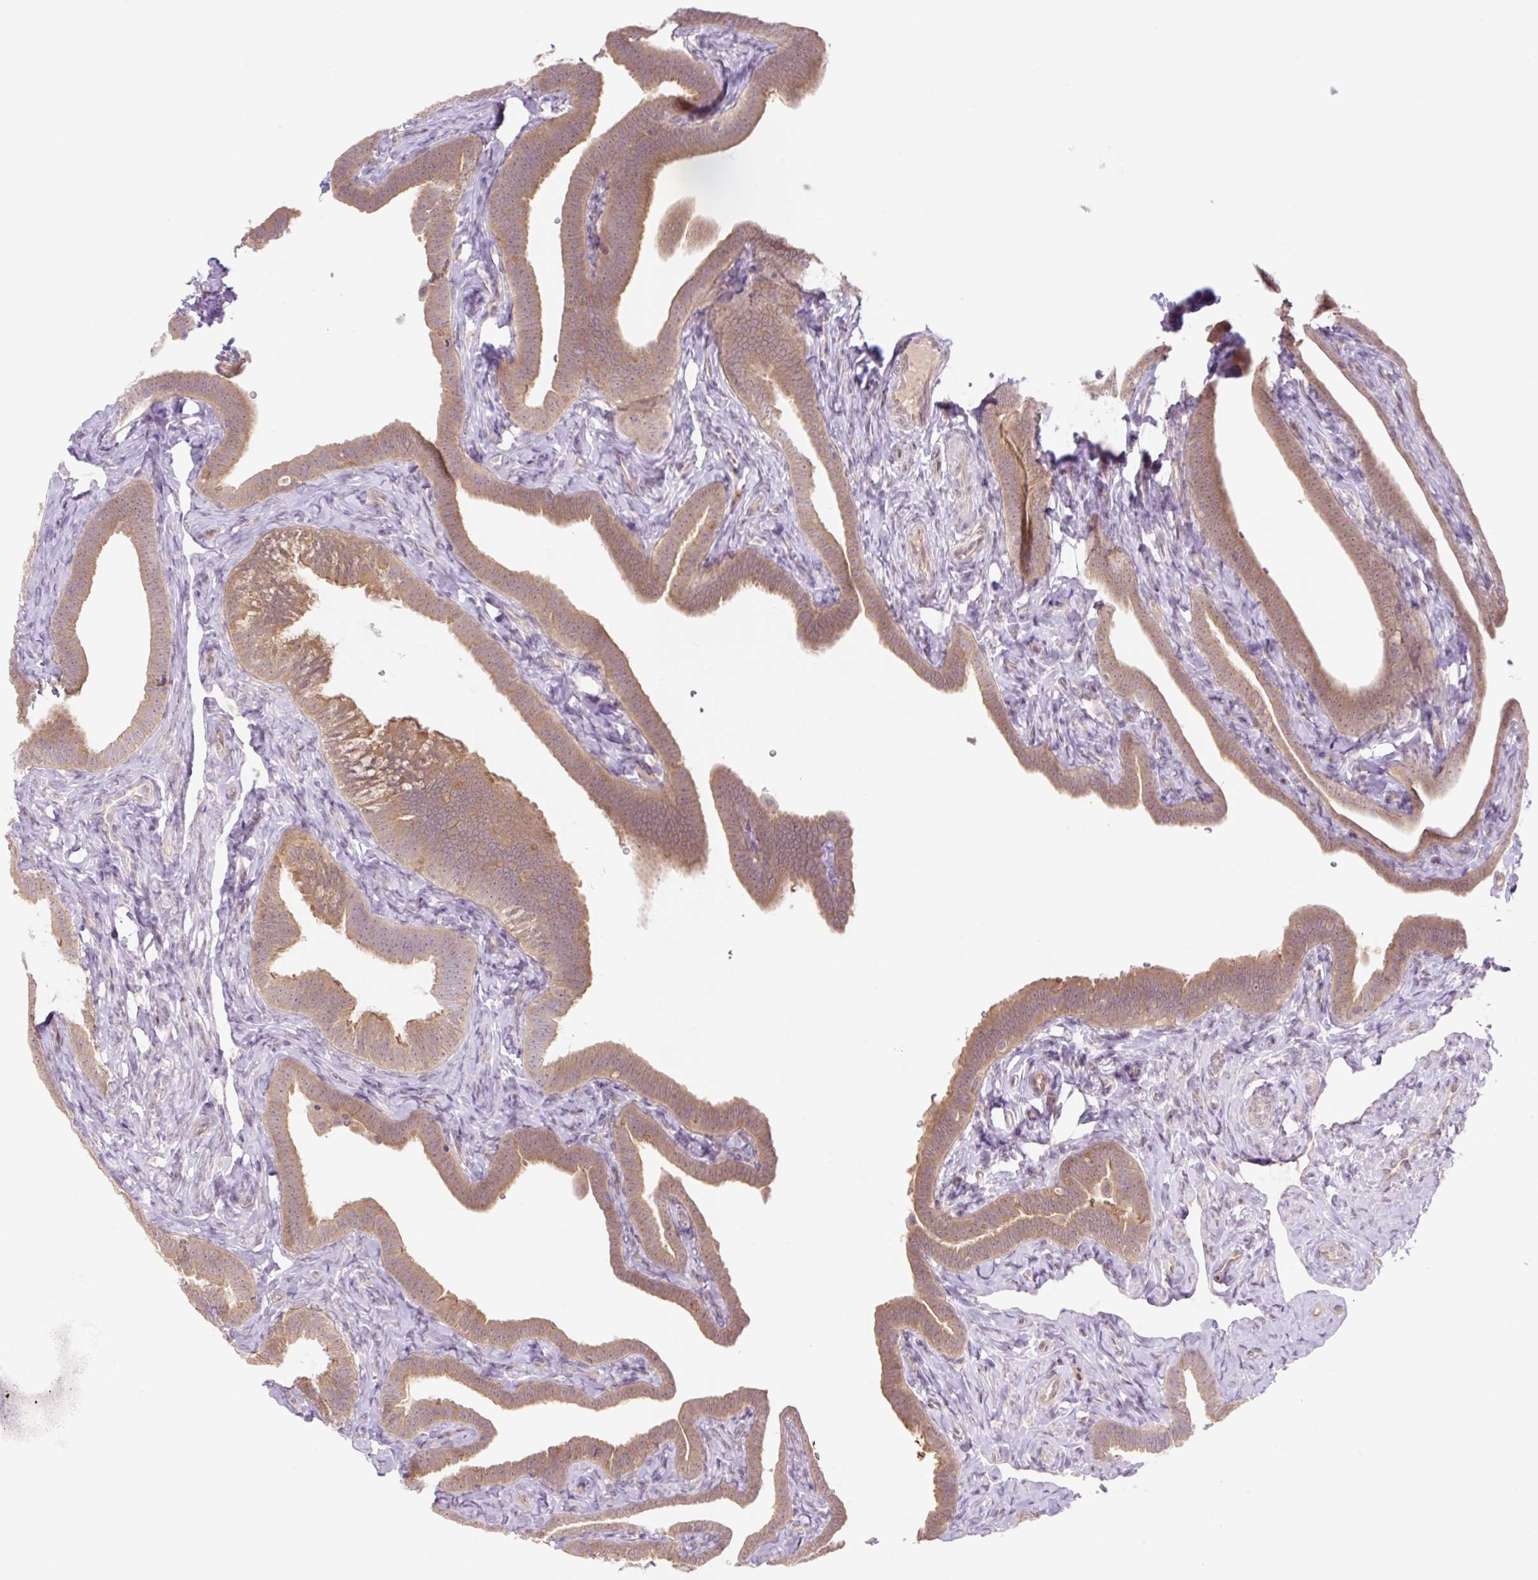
{"staining": {"intensity": "moderate", "quantity": ">75%", "location": "cytoplasmic/membranous,nuclear"}, "tissue": "fallopian tube", "cell_type": "Glandular cells", "image_type": "normal", "snomed": [{"axis": "morphology", "description": "Normal tissue, NOS"}, {"axis": "topography", "description": "Fallopian tube"}], "caption": "A brown stain highlights moderate cytoplasmic/membranous,nuclear positivity of a protein in glandular cells of unremarkable fallopian tube. The staining was performed using DAB, with brown indicating positive protein expression. Nuclei are stained blue with hematoxylin.", "gene": "VPS25", "patient": {"sex": "female", "age": 69}}